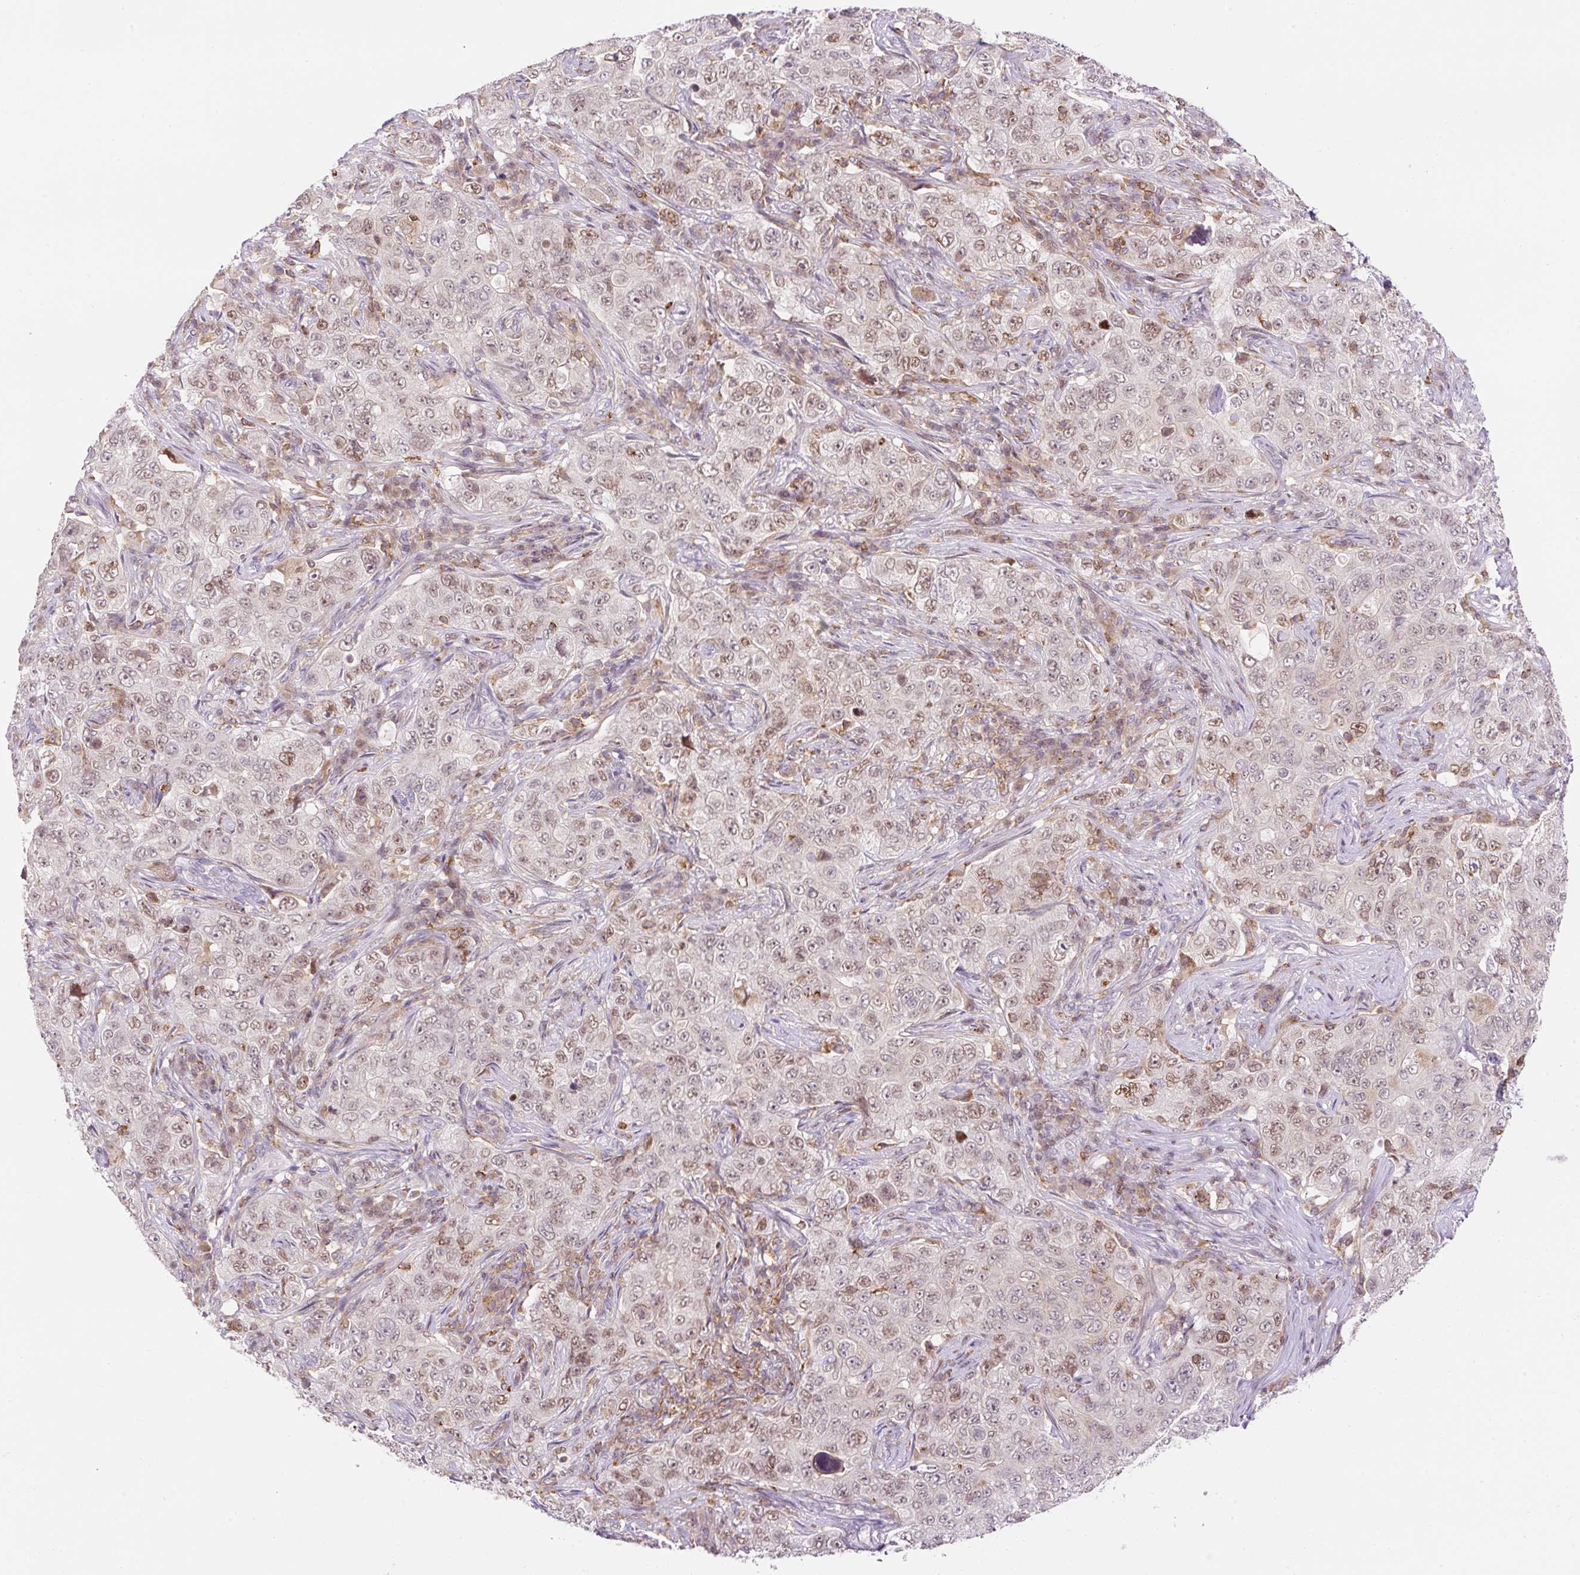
{"staining": {"intensity": "weak", "quantity": ">75%", "location": "nuclear"}, "tissue": "pancreatic cancer", "cell_type": "Tumor cells", "image_type": "cancer", "snomed": [{"axis": "morphology", "description": "Adenocarcinoma, NOS"}, {"axis": "topography", "description": "Pancreas"}], "caption": "Protein staining of adenocarcinoma (pancreatic) tissue demonstrates weak nuclear positivity in approximately >75% of tumor cells.", "gene": "CARD11", "patient": {"sex": "male", "age": 68}}